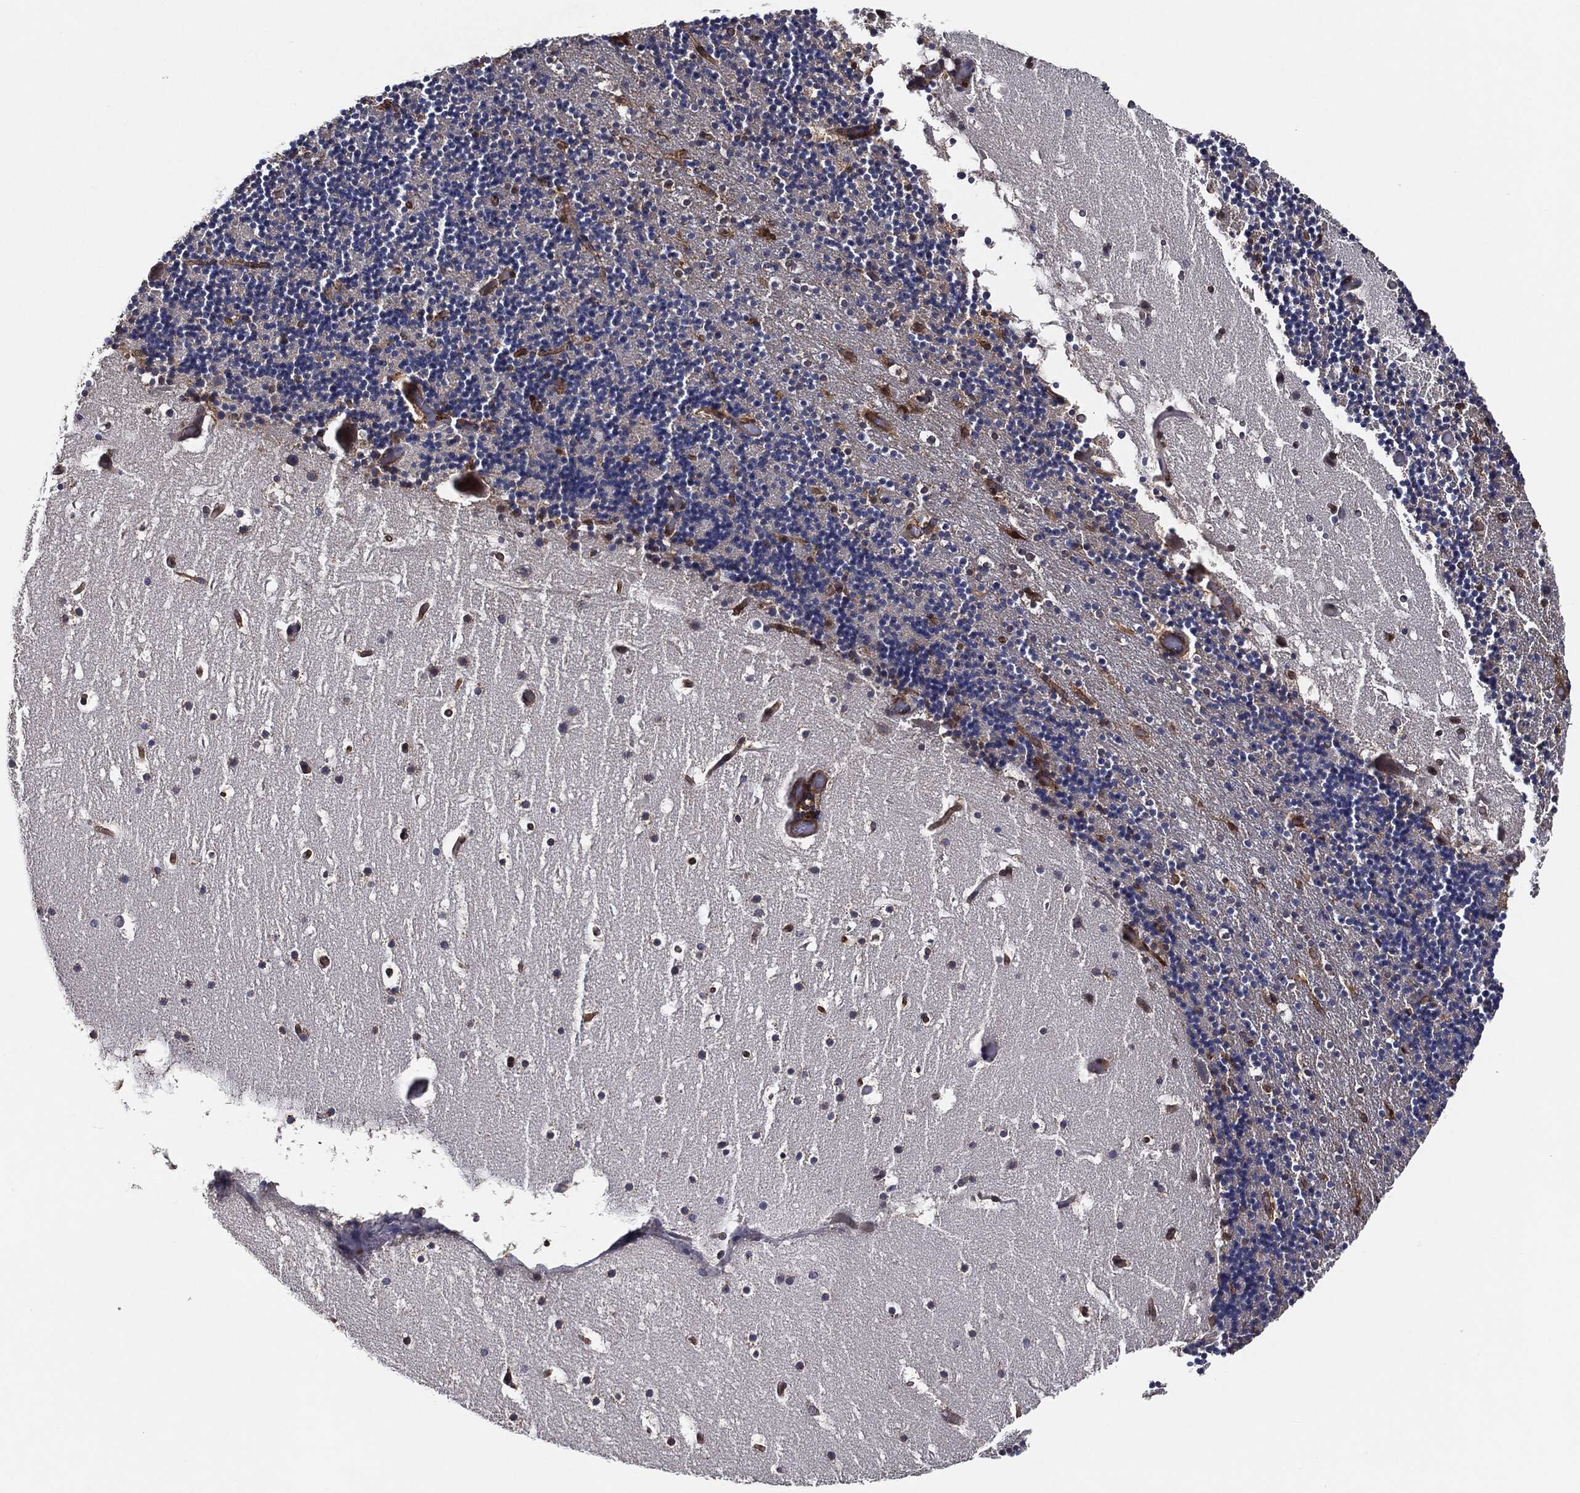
{"staining": {"intensity": "negative", "quantity": "none", "location": "none"}, "tissue": "cerebellum", "cell_type": "Cells in granular layer", "image_type": "normal", "snomed": [{"axis": "morphology", "description": "Normal tissue, NOS"}, {"axis": "topography", "description": "Cerebellum"}], "caption": "DAB (3,3'-diaminobenzidine) immunohistochemical staining of normal cerebellum demonstrates no significant staining in cells in granular layer.", "gene": "CTNNA1", "patient": {"sex": "male", "age": 37}}